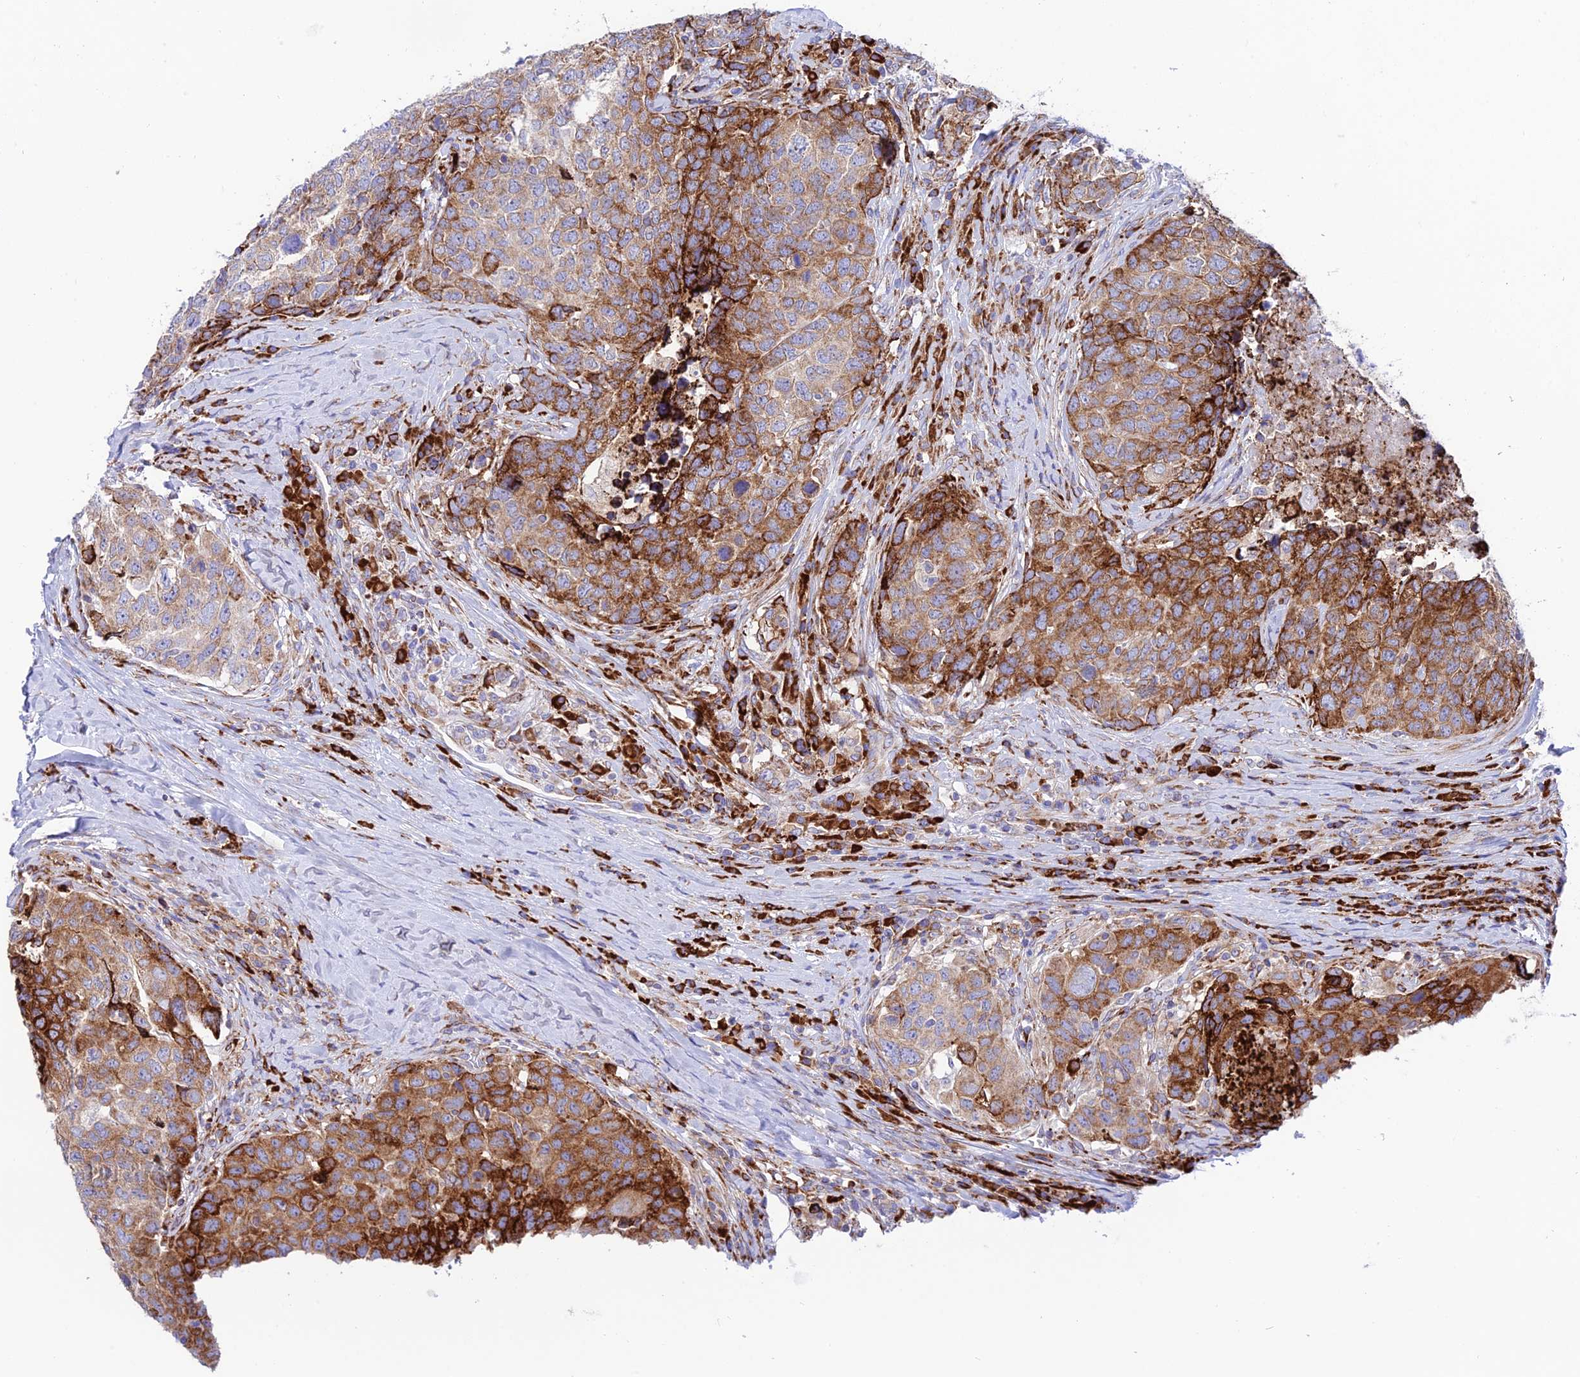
{"staining": {"intensity": "strong", "quantity": "25%-75%", "location": "cytoplasmic/membranous"}, "tissue": "head and neck cancer", "cell_type": "Tumor cells", "image_type": "cancer", "snomed": [{"axis": "morphology", "description": "Squamous cell carcinoma, NOS"}, {"axis": "topography", "description": "Head-Neck"}], "caption": "Tumor cells exhibit high levels of strong cytoplasmic/membranous expression in approximately 25%-75% of cells in head and neck squamous cell carcinoma.", "gene": "TUBGCP6", "patient": {"sex": "male", "age": 66}}